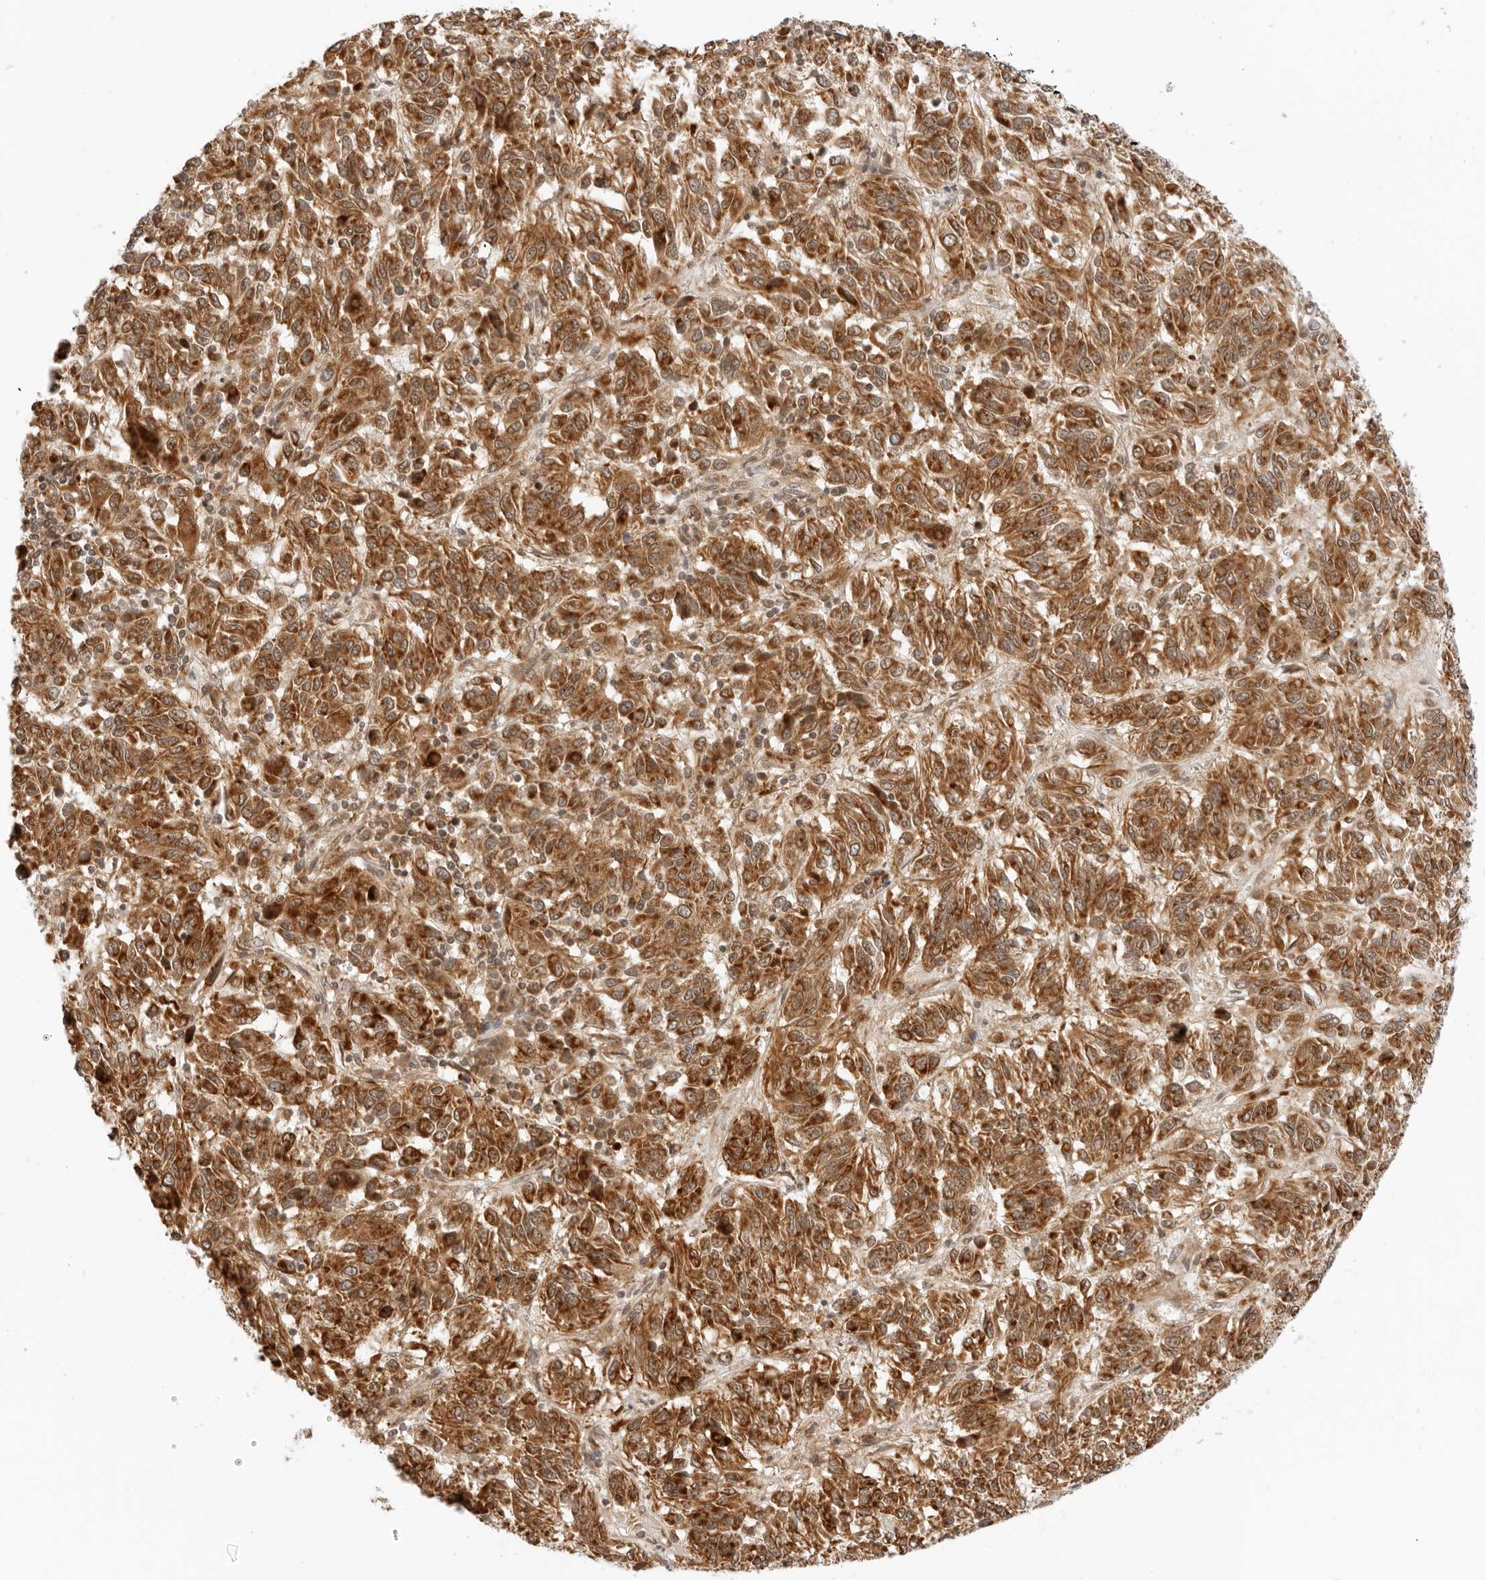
{"staining": {"intensity": "moderate", "quantity": ">75%", "location": "cytoplasmic/membranous,nuclear"}, "tissue": "melanoma", "cell_type": "Tumor cells", "image_type": "cancer", "snomed": [{"axis": "morphology", "description": "Malignant melanoma, Metastatic site"}, {"axis": "topography", "description": "Lung"}], "caption": "Malignant melanoma (metastatic site) tissue reveals moderate cytoplasmic/membranous and nuclear expression in approximately >75% of tumor cells, visualized by immunohistochemistry. The staining was performed using DAB to visualize the protein expression in brown, while the nuclei were stained in blue with hematoxylin (Magnification: 20x).", "gene": "RC3H1", "patient": {"sex": "male", "age": 64}}